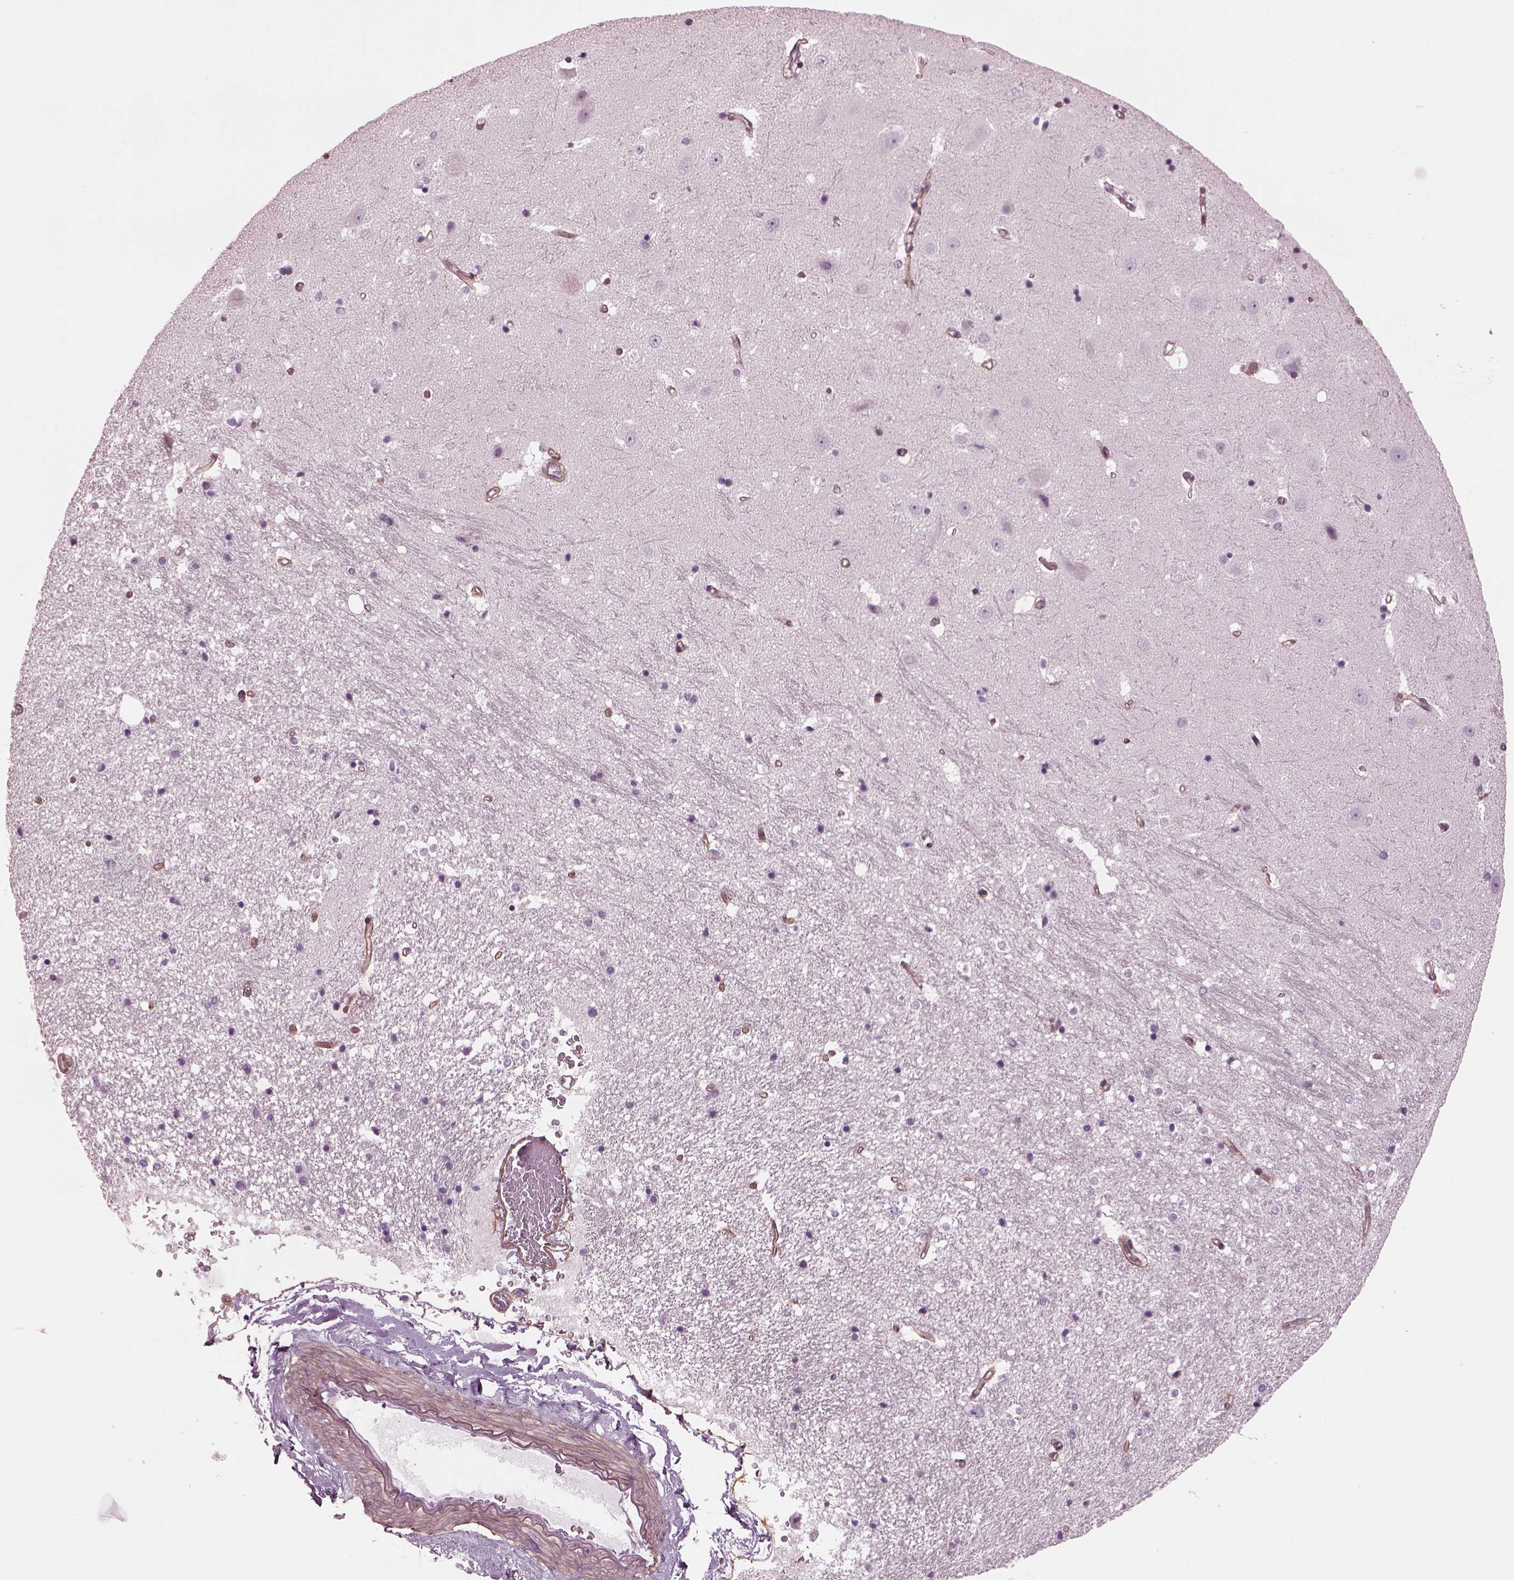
{"staining": {"intensity": "negative", "quantity": "none", "location": "none"}, "tissue": "hippocampus", "cell_type": "Glial cells", "image_type": "normal", "snomed": [{"axis": "morphology", "description": "Normal tissue, NOS"}, {"axis": "topography", "description": "Hippocampus"}], "caption": "DAB immunohistochemical staining of normal human hippocampus shows no significant positivity in glial cells.", "gene": "BFSP1", "patient": {"sex": "male", "age": 44}}